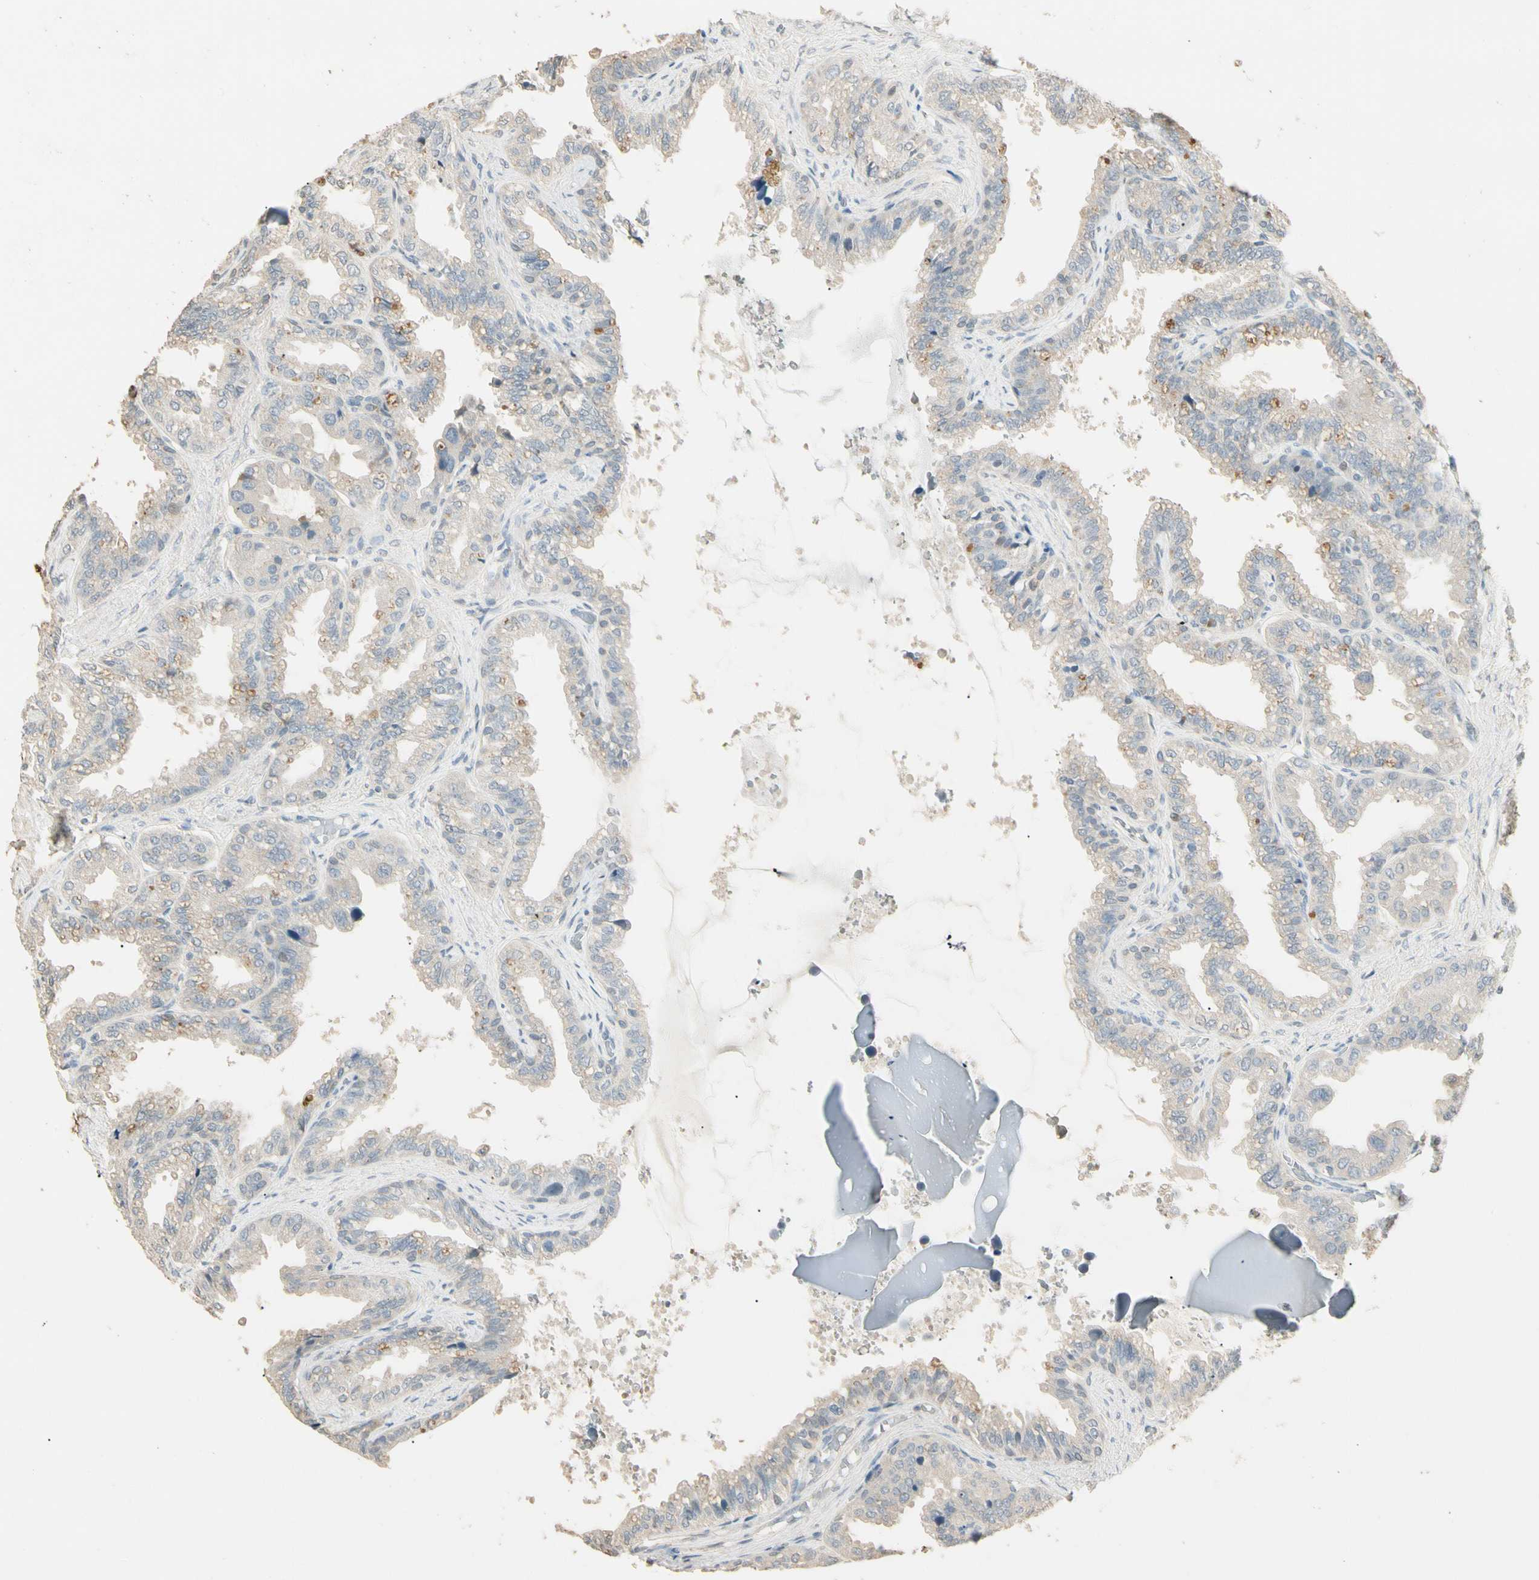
{"staining": {"intensity": "weak", "quantity": "<25%", "location": "cytoplasmic/membranous"}, "tissue": "seminal vesicle", "cell_type": "Glandular cells", "image_type": "normal", "snomed": [{"axis": "morphology", "description": "Normal tissue, NOS"}, {"axis": "topography", "description": "Seminal veicle"}], "caption": "Seminal vesicle stained for a protein using IHC displays no positivity glandular cells.", "gene": "GNE", "patient": {"sex": "male", "age": 46}}